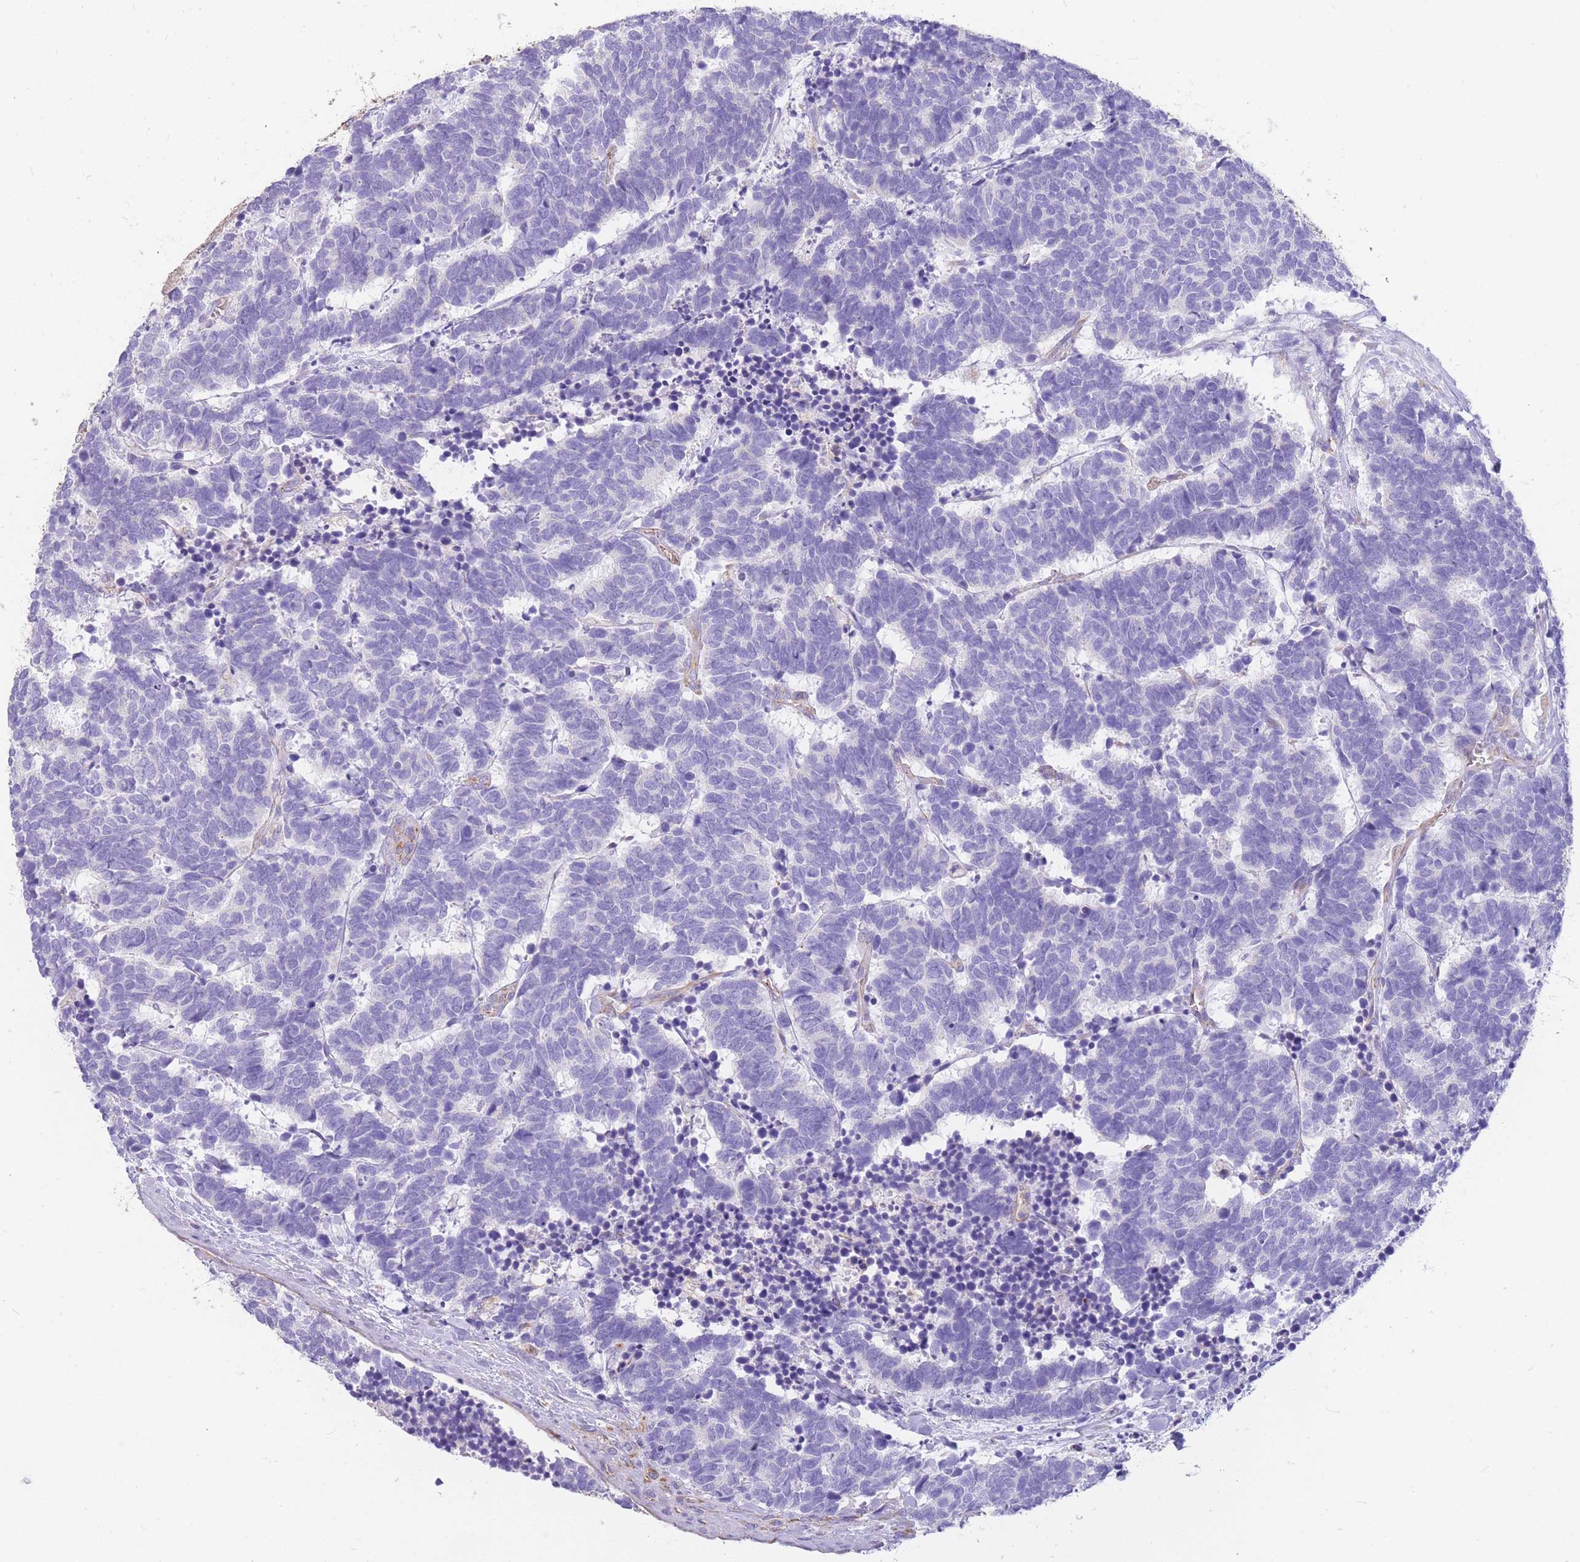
{"staining": {"intensity": "negative", "quantity": "none", "location": "none"}, "tissue": "carcinoid", "cell_type": "Tumor cells", "image_type": "cancer", "snomed": [{"axis": "morphology", "description": "Carcinoma, NOS"}, {"axis": "morphology", "description": "Carcinoid, malignant, NOS"}, {"axis": "topography", "description": "Urinary bladder"}], "caption": "This is an immunohistochemistry (IHC) micrograph of carcinoid. There is no positivity in tumor cells.", "gene": "ANKRD53", "patient": {"sex": "male", "age": 57}}